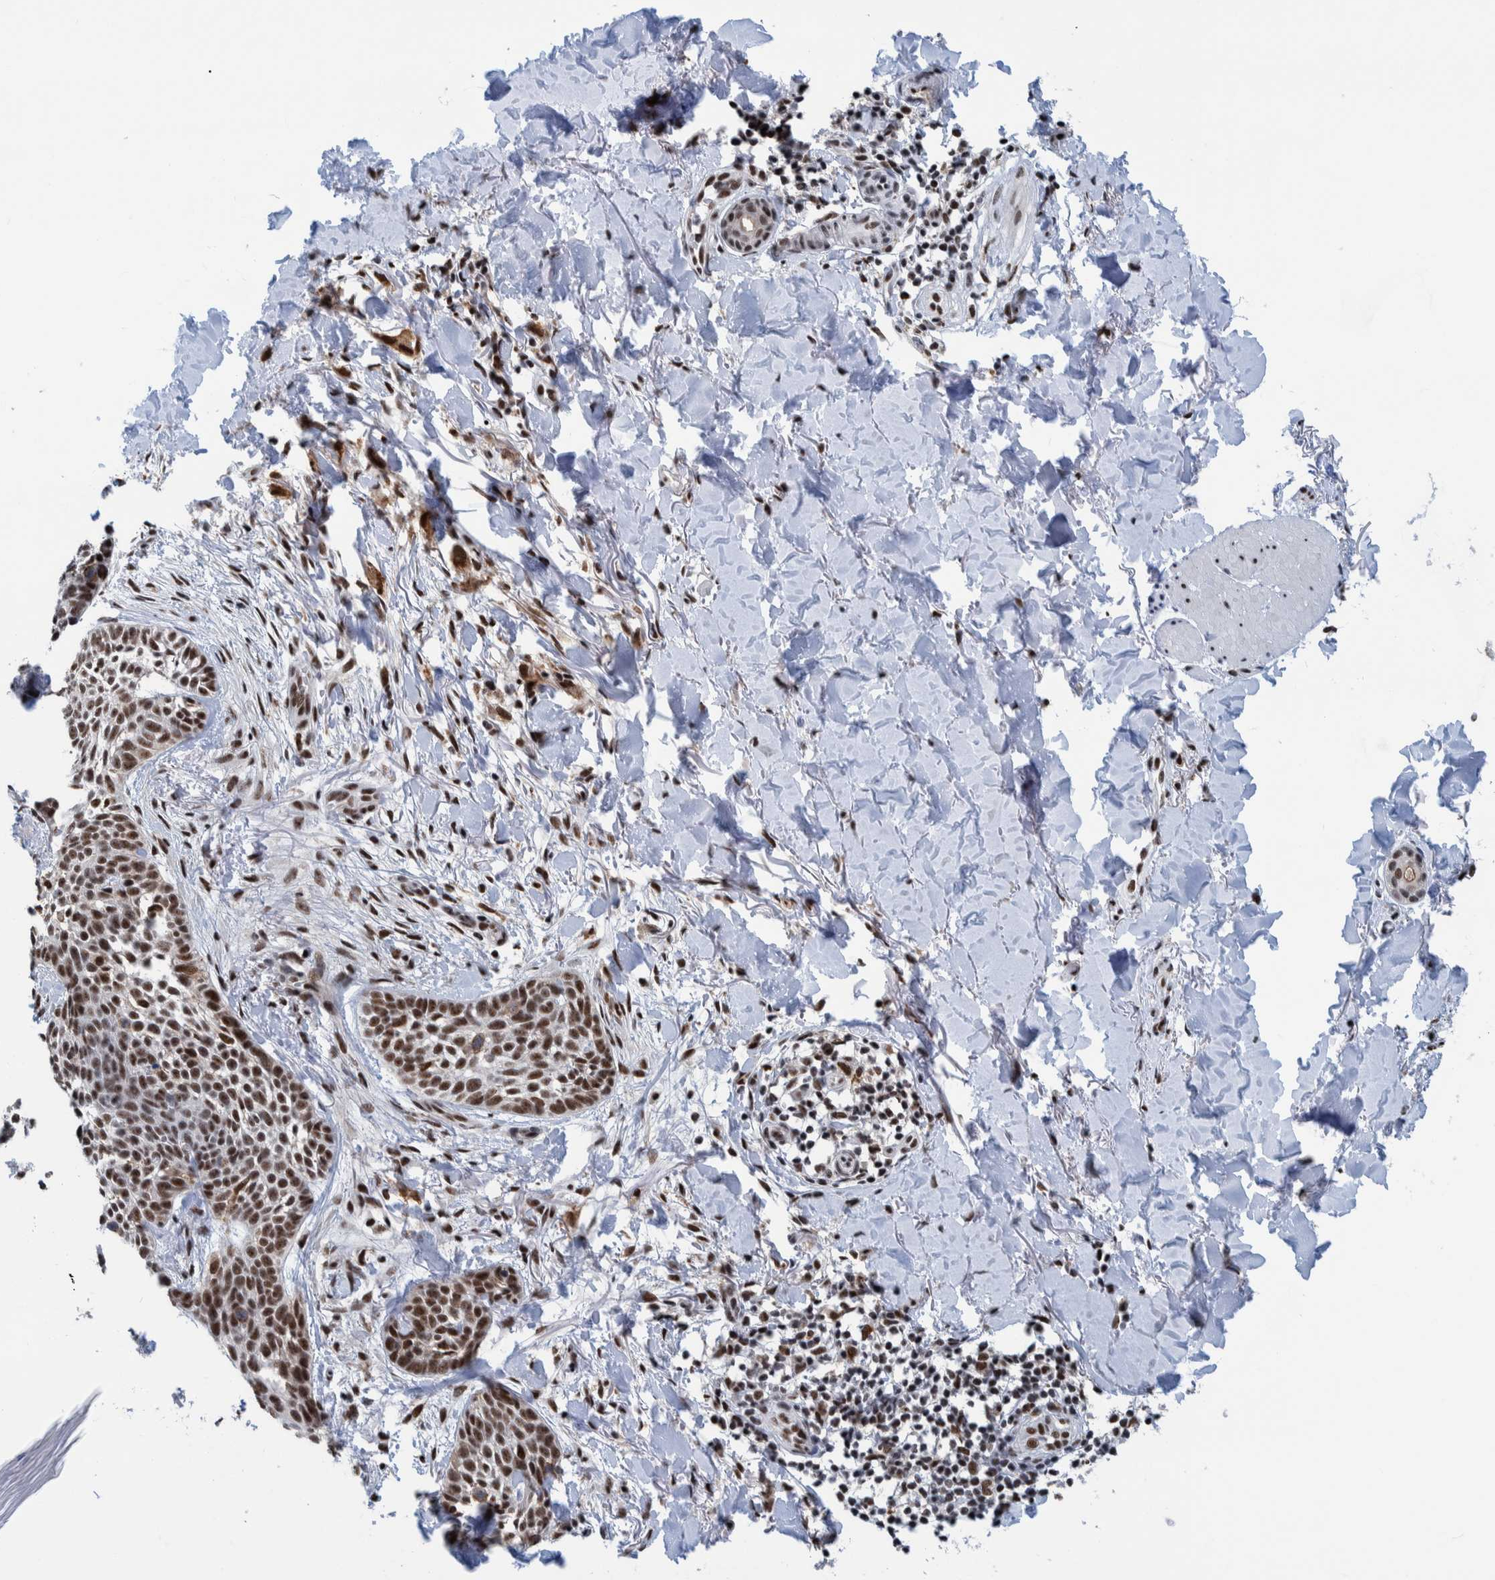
{"staining": {"intensity": "strong", "quantity": ">75%", "location": "nuclear"}, "tissue": "skin cancer", "cell_type": "Tumor cells", "image_type": "cancer", "snomed": [{"axis": "morphology", "description": "Normal tissue, NOS"}, {"axis": "morphology", "description": "Basal cell carcinoma"}, {"axis": "topography", "description": "Skin"}], "caption": "Tumor cells exhibit high levels of strong nuclear positivity in about >75% of cells in human skin cancer (basal cell carcinoma).", "gene": "EFTUD2", "patient": {"sex": "male", "age": 67}}